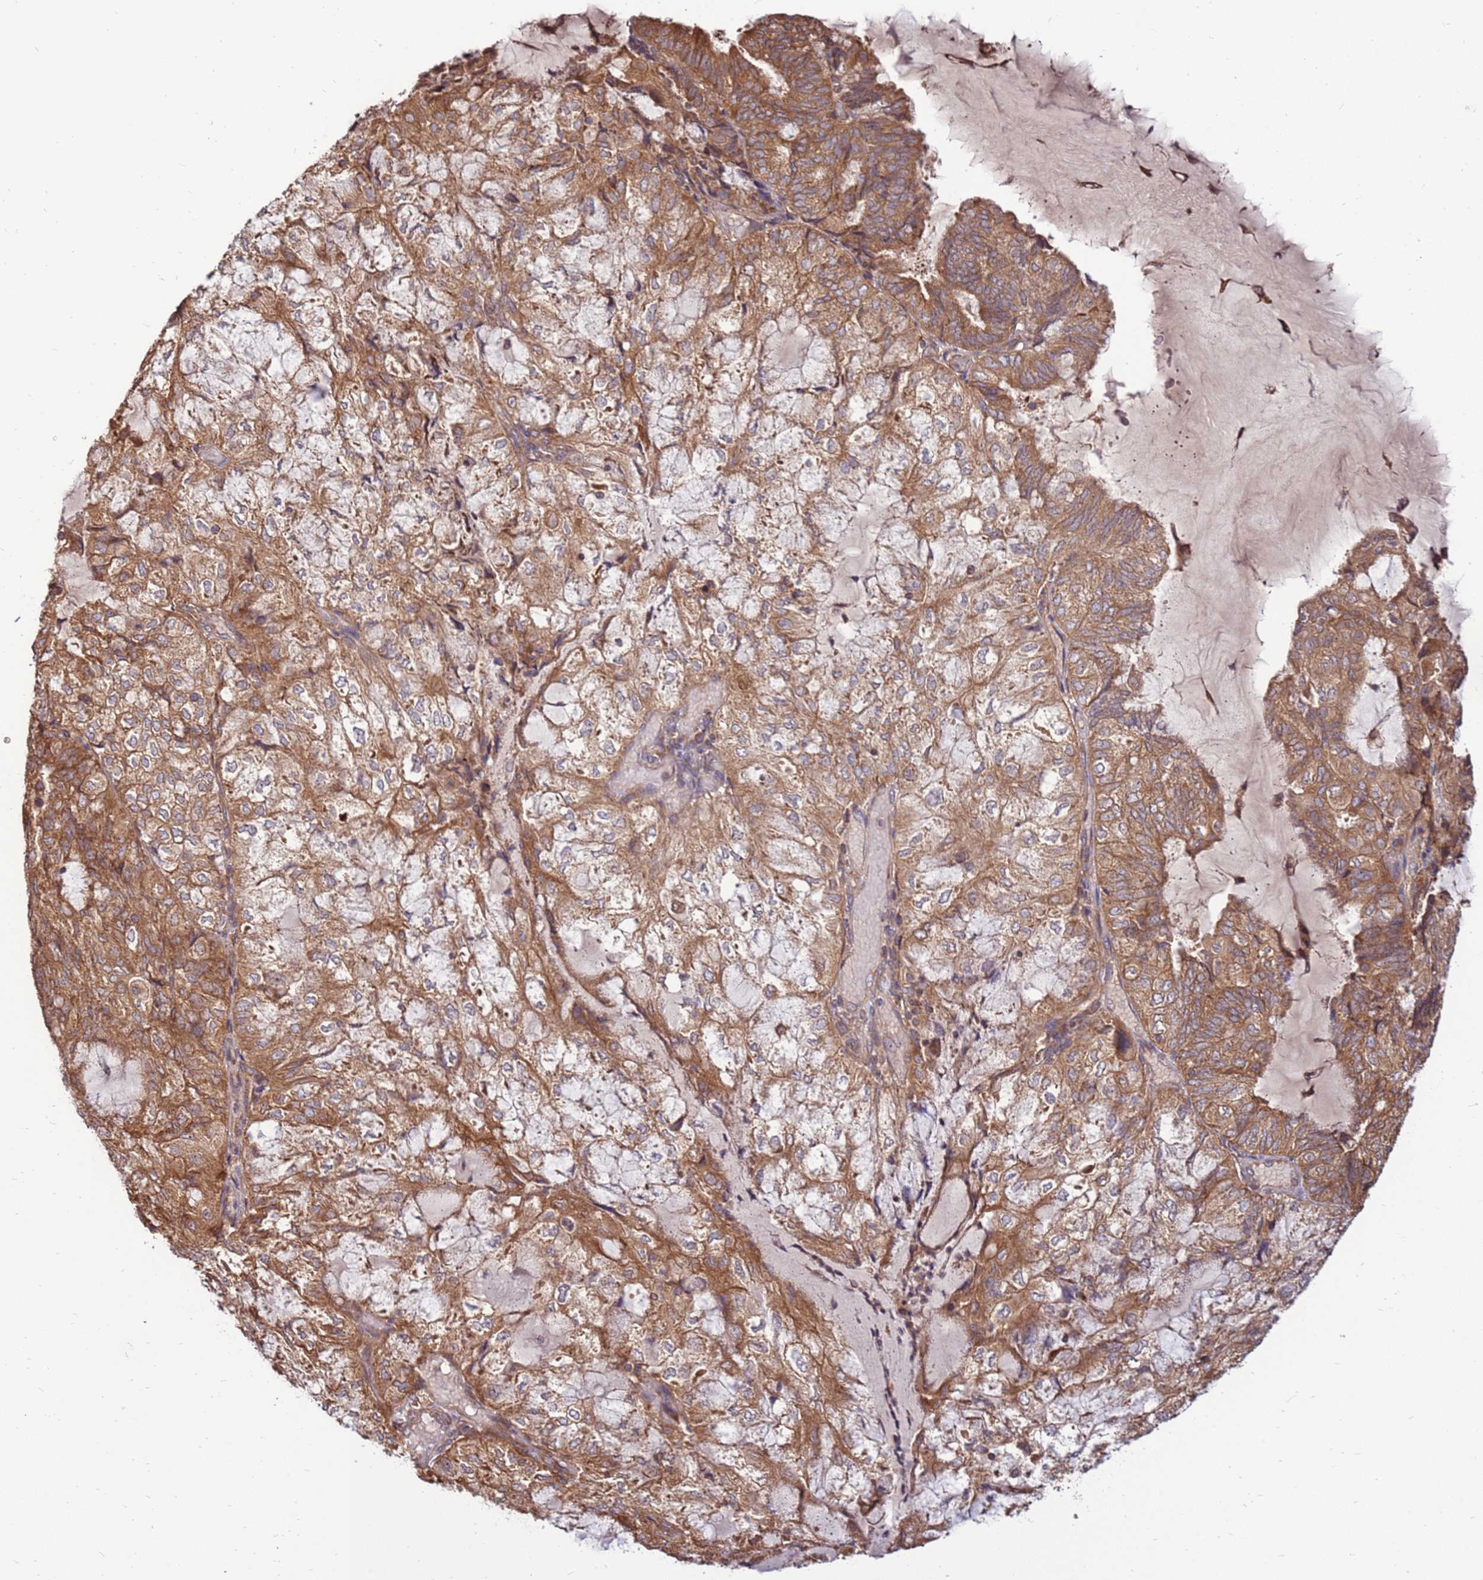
{"staining": {"intensity": "moderate", "quantity": ">75%", "location": "cytoplasmic/membranous"}, "tissue": "endometrial cancer", "cell_type": "Tumor cells", "image_type": "cancer", "snomed": [{"axis": "morphology", "description": "Adenocarcinoma, NOS"}, {"axis": "topography", "description": "Endometrium"}], "caption": "The photomicrograph shows staining of endometrial adenocarcinoma, revealing moderate cytoplasmic/membranous protein expression (brown color) within tumor cells.", "gene": "SLC44A5", "patient": {"sex": "female", "age": 81}}